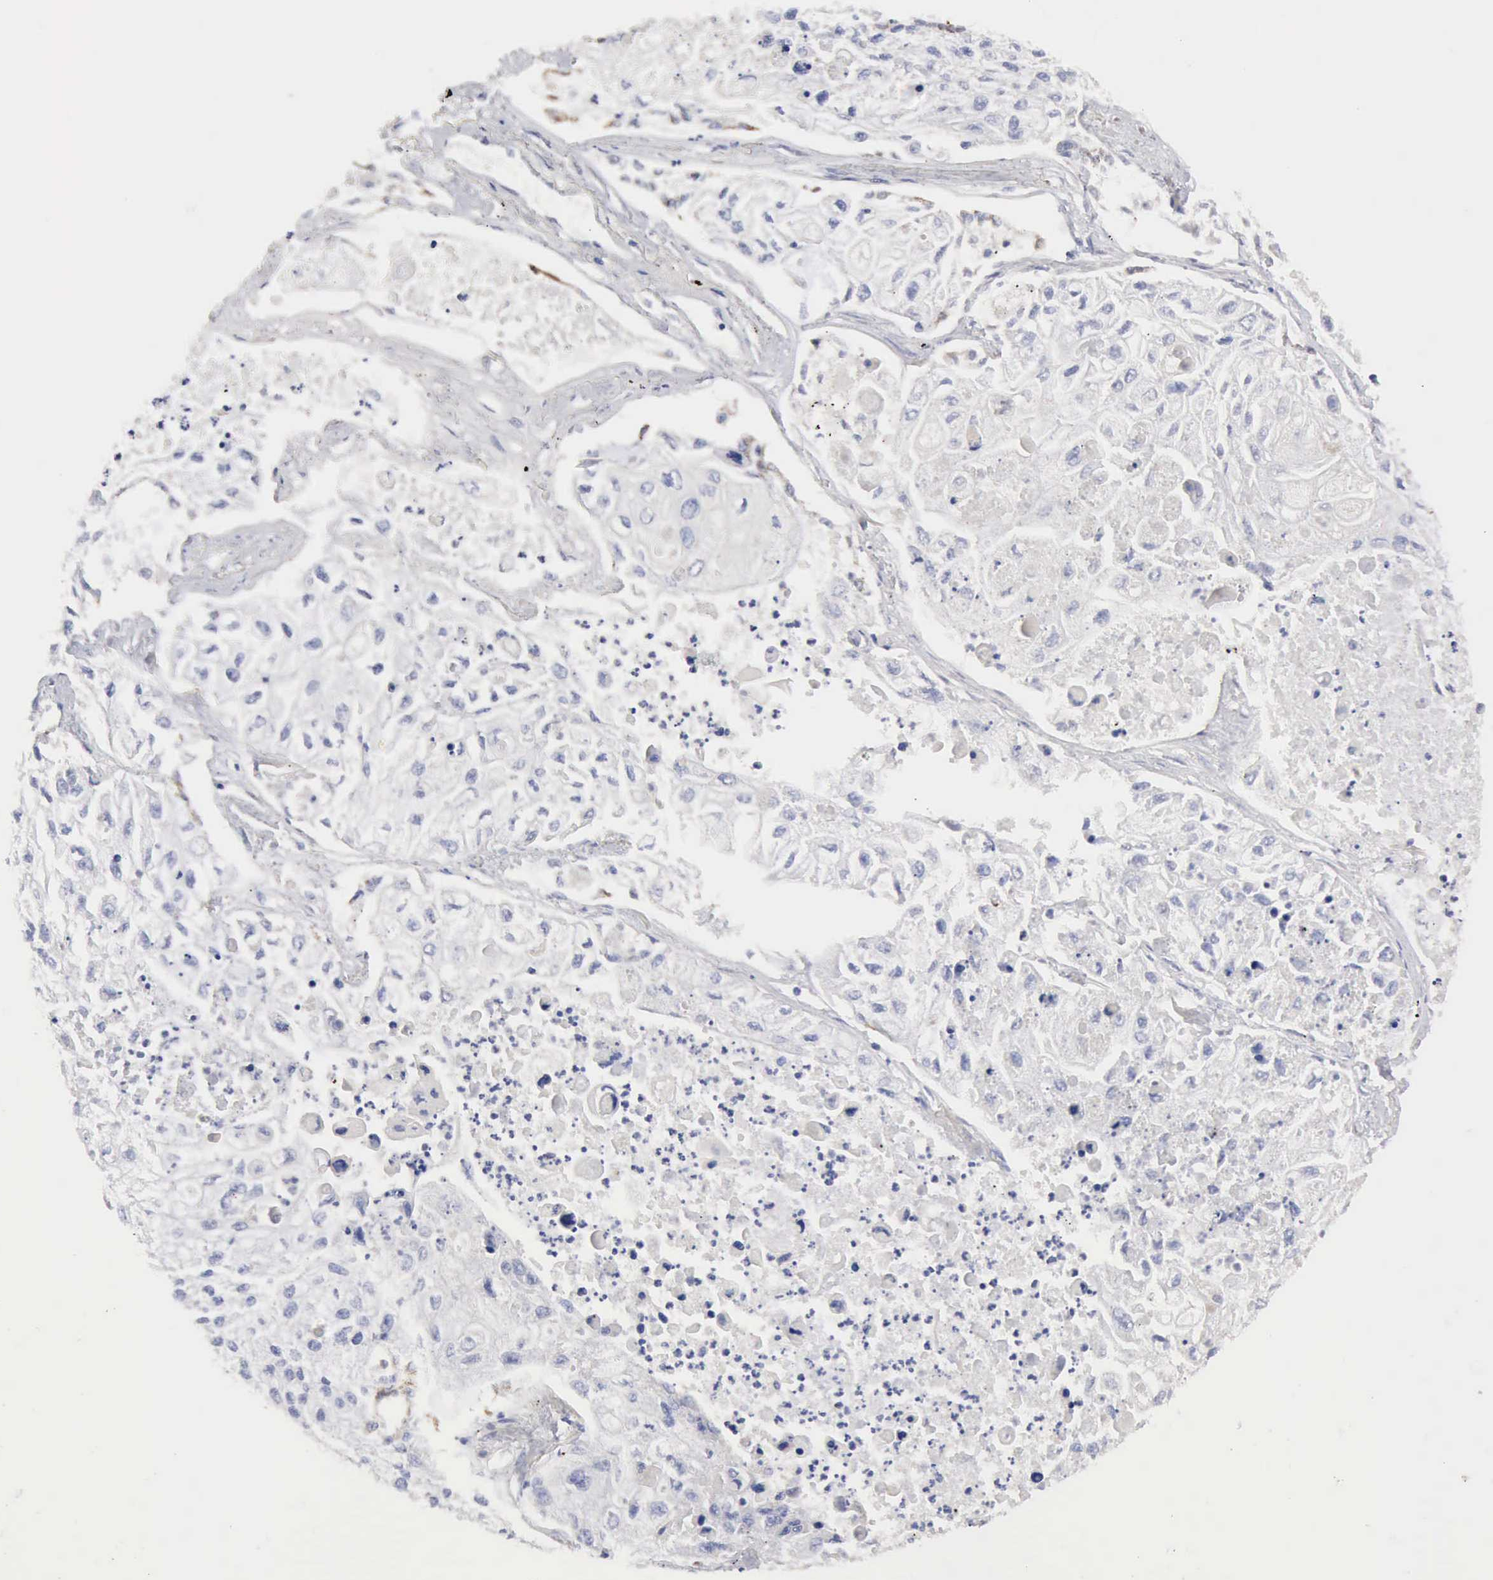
{"staining": {"intensity": "negative", "quantity": "none", "location": "none"}, "tissue": "lung cancer", "cell_type": "Tumor cells", "image_type": "cancer", "snomed": [{"axis": "morphology", "description": "Squamous cell carcinoma, NOS"}, {"axis": "topography", "description": "Lung"}], "caption": "Immunohistochemical staining of human lung cancer exhibits no significant positivity in tumor cells. (DAB immunohistochemistry, high magnification).", "gene": "PTGR2", "patient": {"sex": "male", "age": 75}}